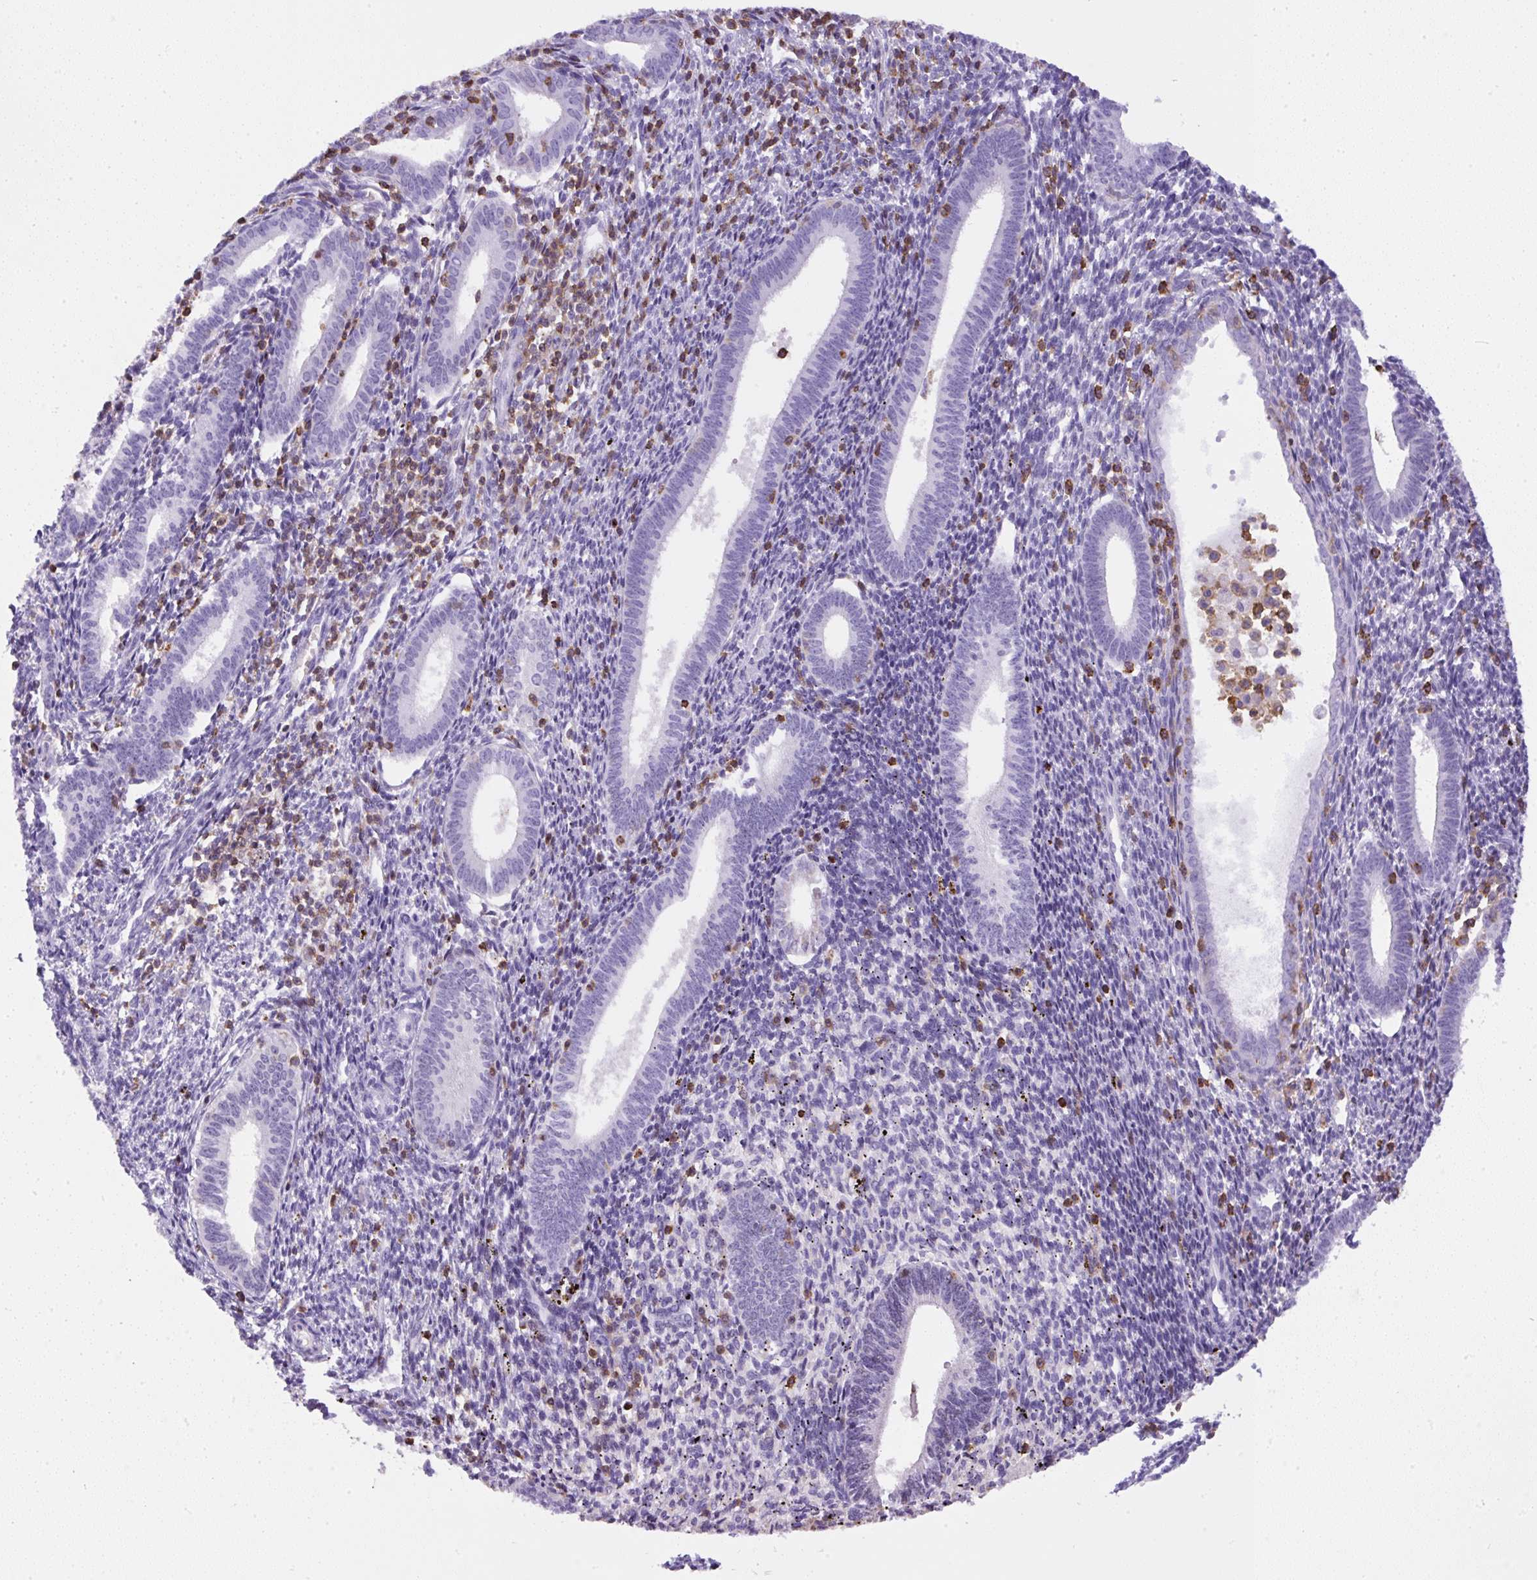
{"staining": {"intensity": "negative", "quantity": "none", "location": "none"}, "tissue": "endometrium", "cell_type": "Cells in endometrial stroma", "image_type": "normal", "snomed": [{"axis": "morphology", "description": "Normal tissue, NOS"}, {"axis": "topography", "description": "Endometrium"}], "caption": "Immunohistochemical staining of unremarkable endometrium displays no significant staining in cells in endometrial stroma.", "gene": "FAM228B", "patient": {"sex": "female", "age": 41}}